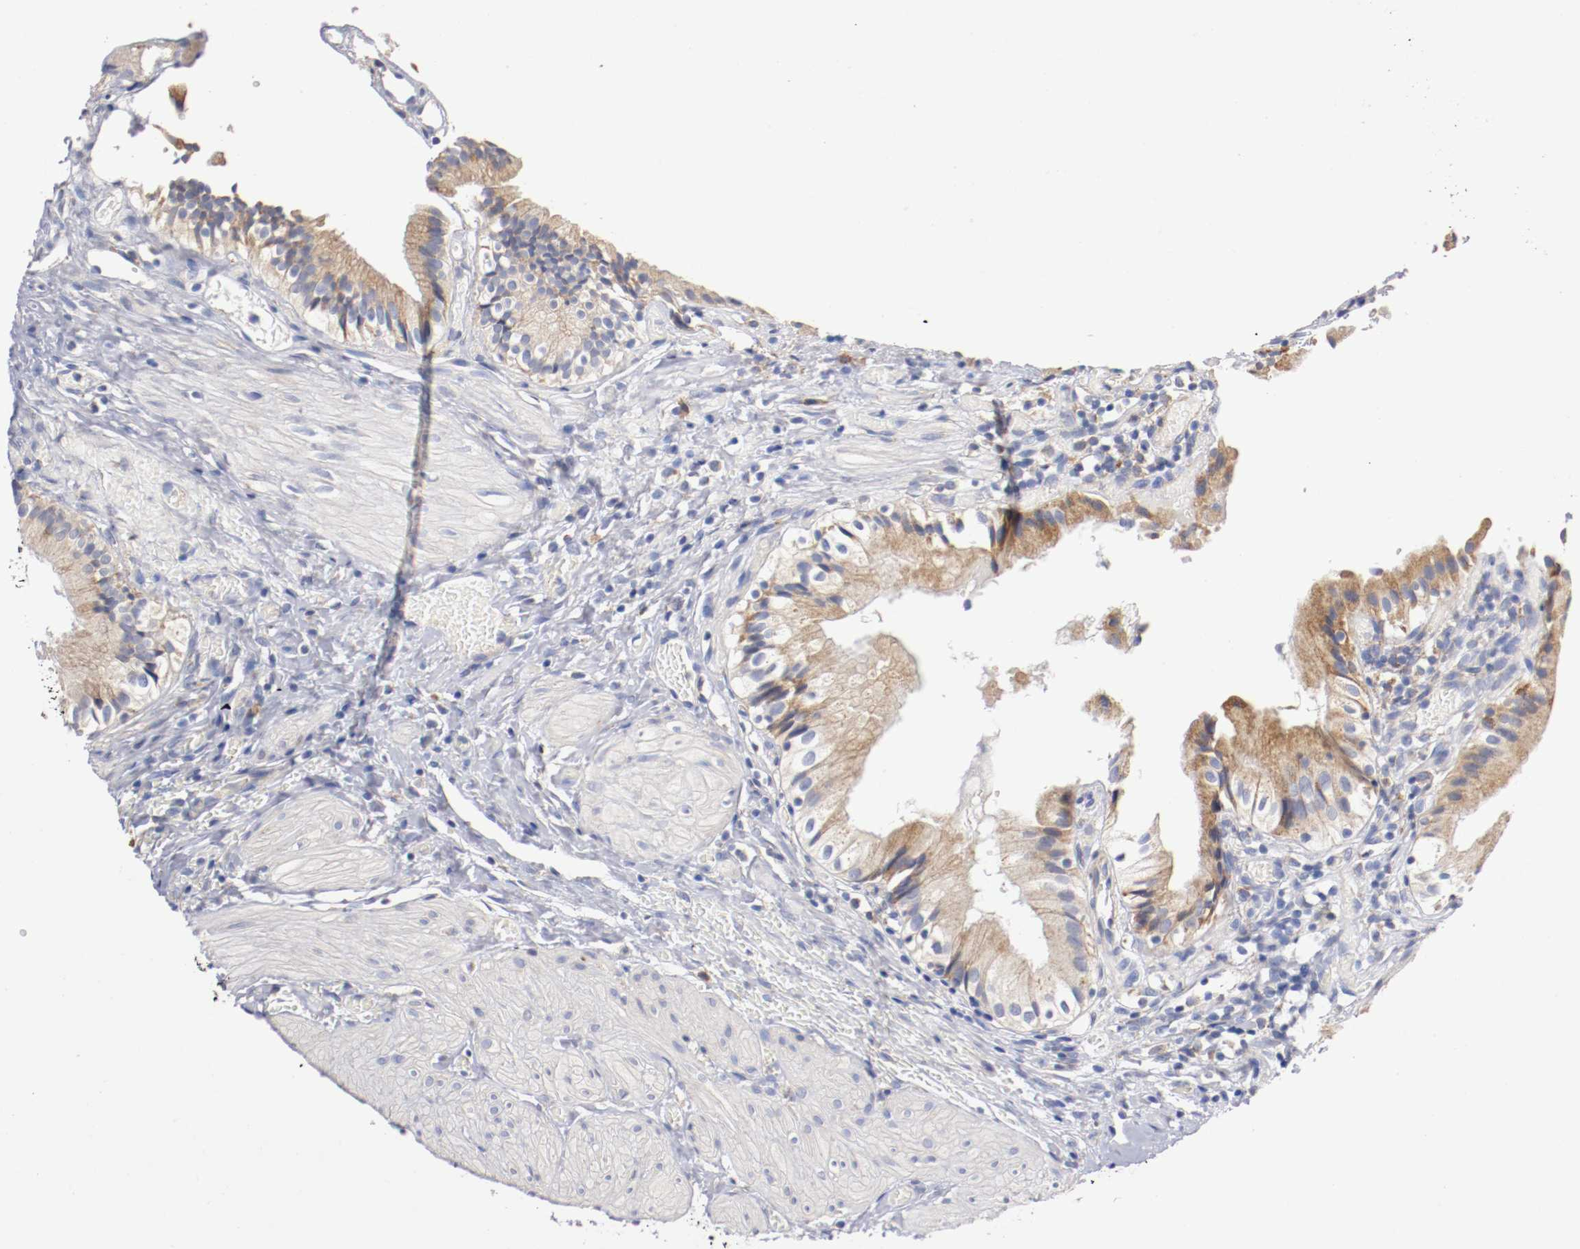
{"staining": {"intensity": "moderate", "quantity": ">75%", "location": "cytoplasmic/membranous"}, "tissue": "gallbladder", "cell_type": "Glandular cells", "image_type": "normal", "snomed": [{"axis": "morphology", "description": "Normal tissue, NOS"}, {"axis": "topography", "description": "Gallbladder"}], "caption": "Immunohistochemistry image of benign human gallbladder stained for a protein (brown), which reveals medium levels of moderate cytoplasmic/membranous staining in about >75% of glandular cells.", "gene": "TRAF2", "patient": {"sex": "male", "age": 65}}